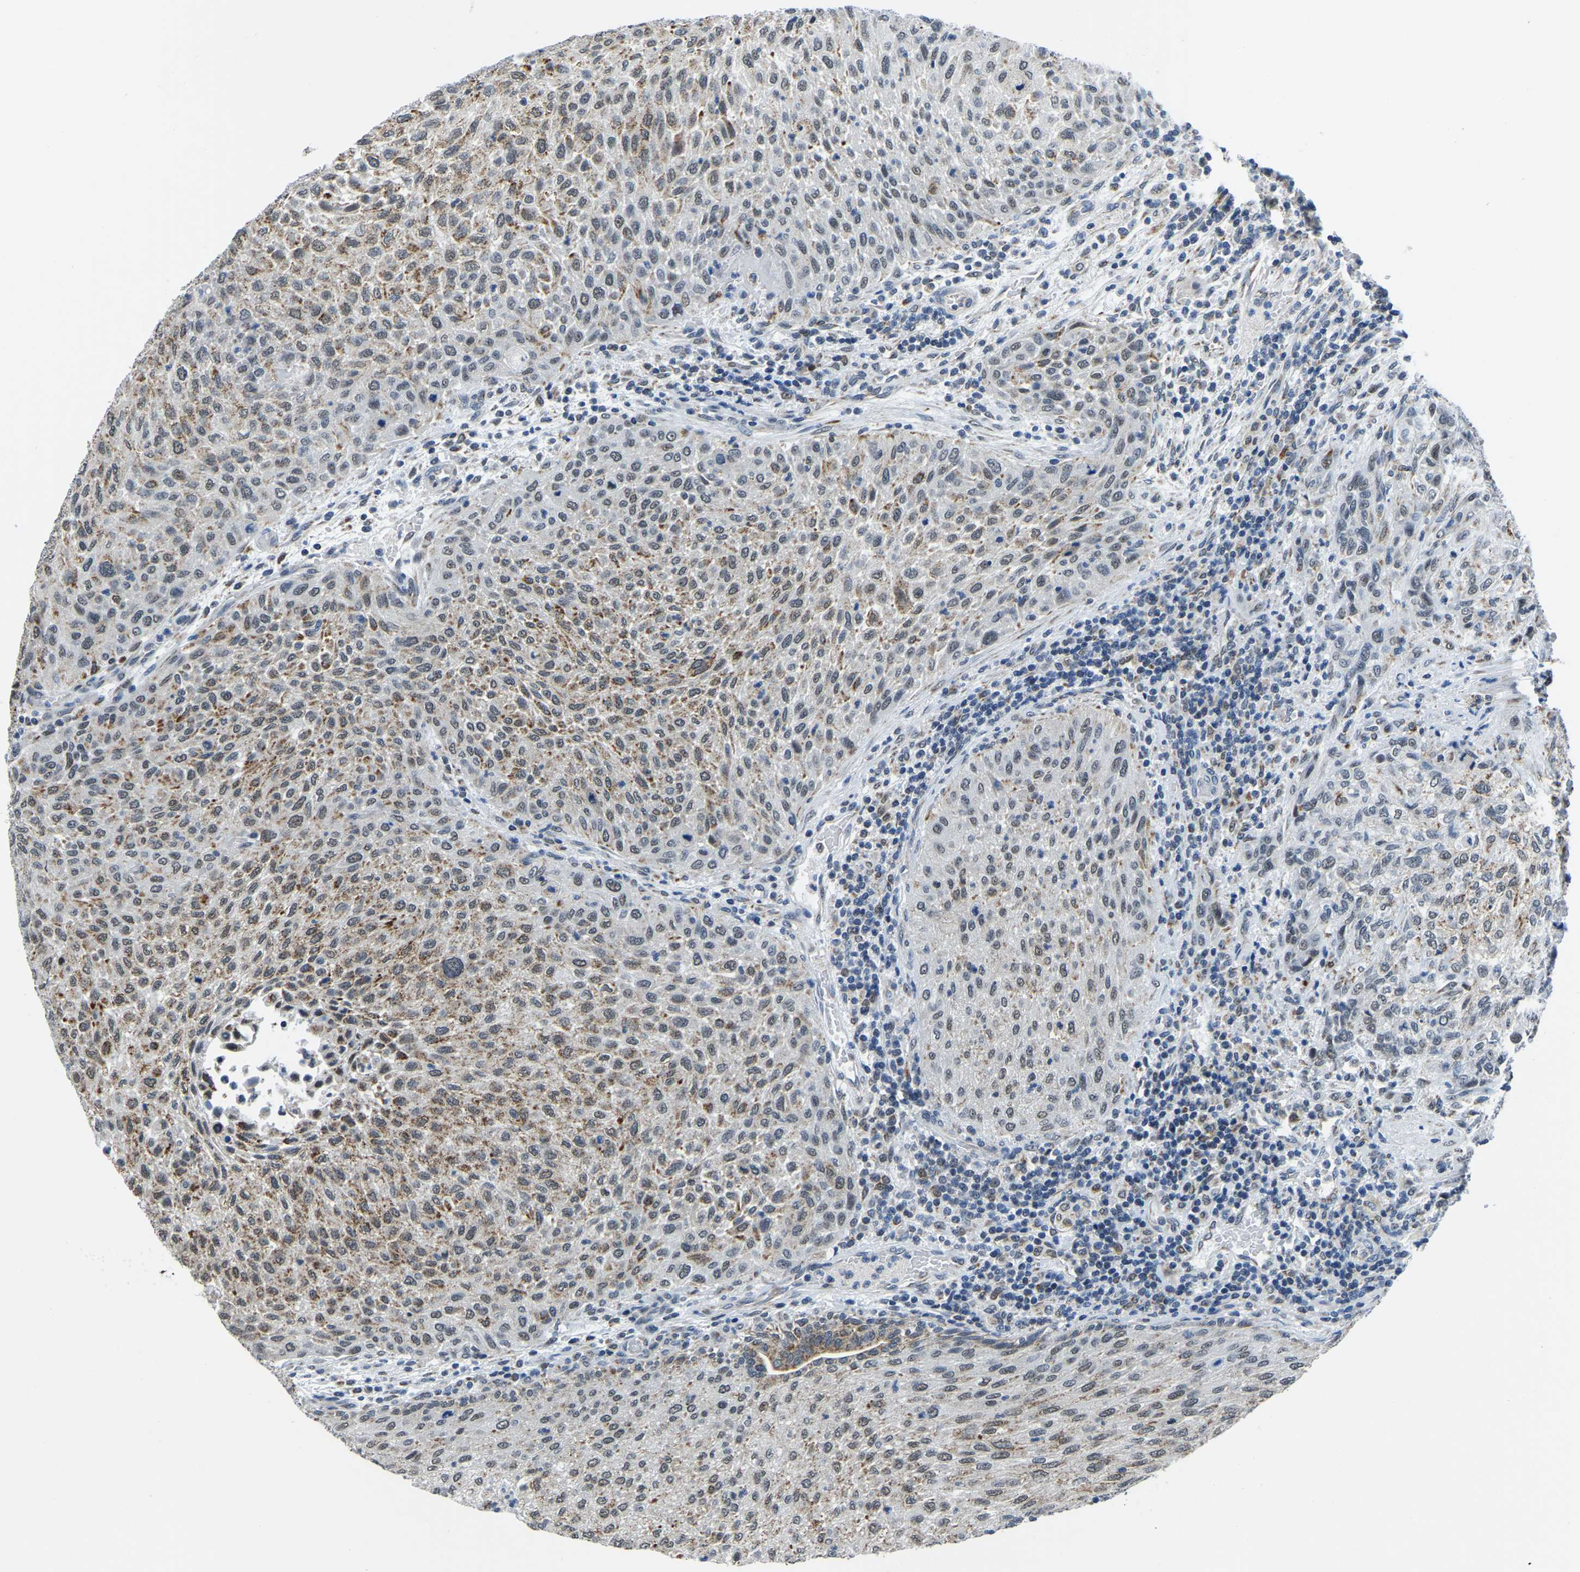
{"staining": {"intensity": "moderate", "quantity": ">75%", "location": "cytoplasmic/membranous,nuclear"}, "tissue": "urothelial cancer", "cell_type": "Tumor cells", "image_type": "cancer", "snomed": [{"axis": "morphology", "description": "Urothelial carcinoma, Low grade"}, {"axis": "morphology", "description": "Urothelial carcinoma, High grade"}, {"axis": "topography", "description": "Urinary bladder"}], "caption": "Human urothelial cancer stained with a brown dye reveals moderate cytoplasmic/membranous and nuclear positive expression in about >75% of tumor cells.", "gene": "BNIP3L", "patient": {"sex": "male", "age": 35}}